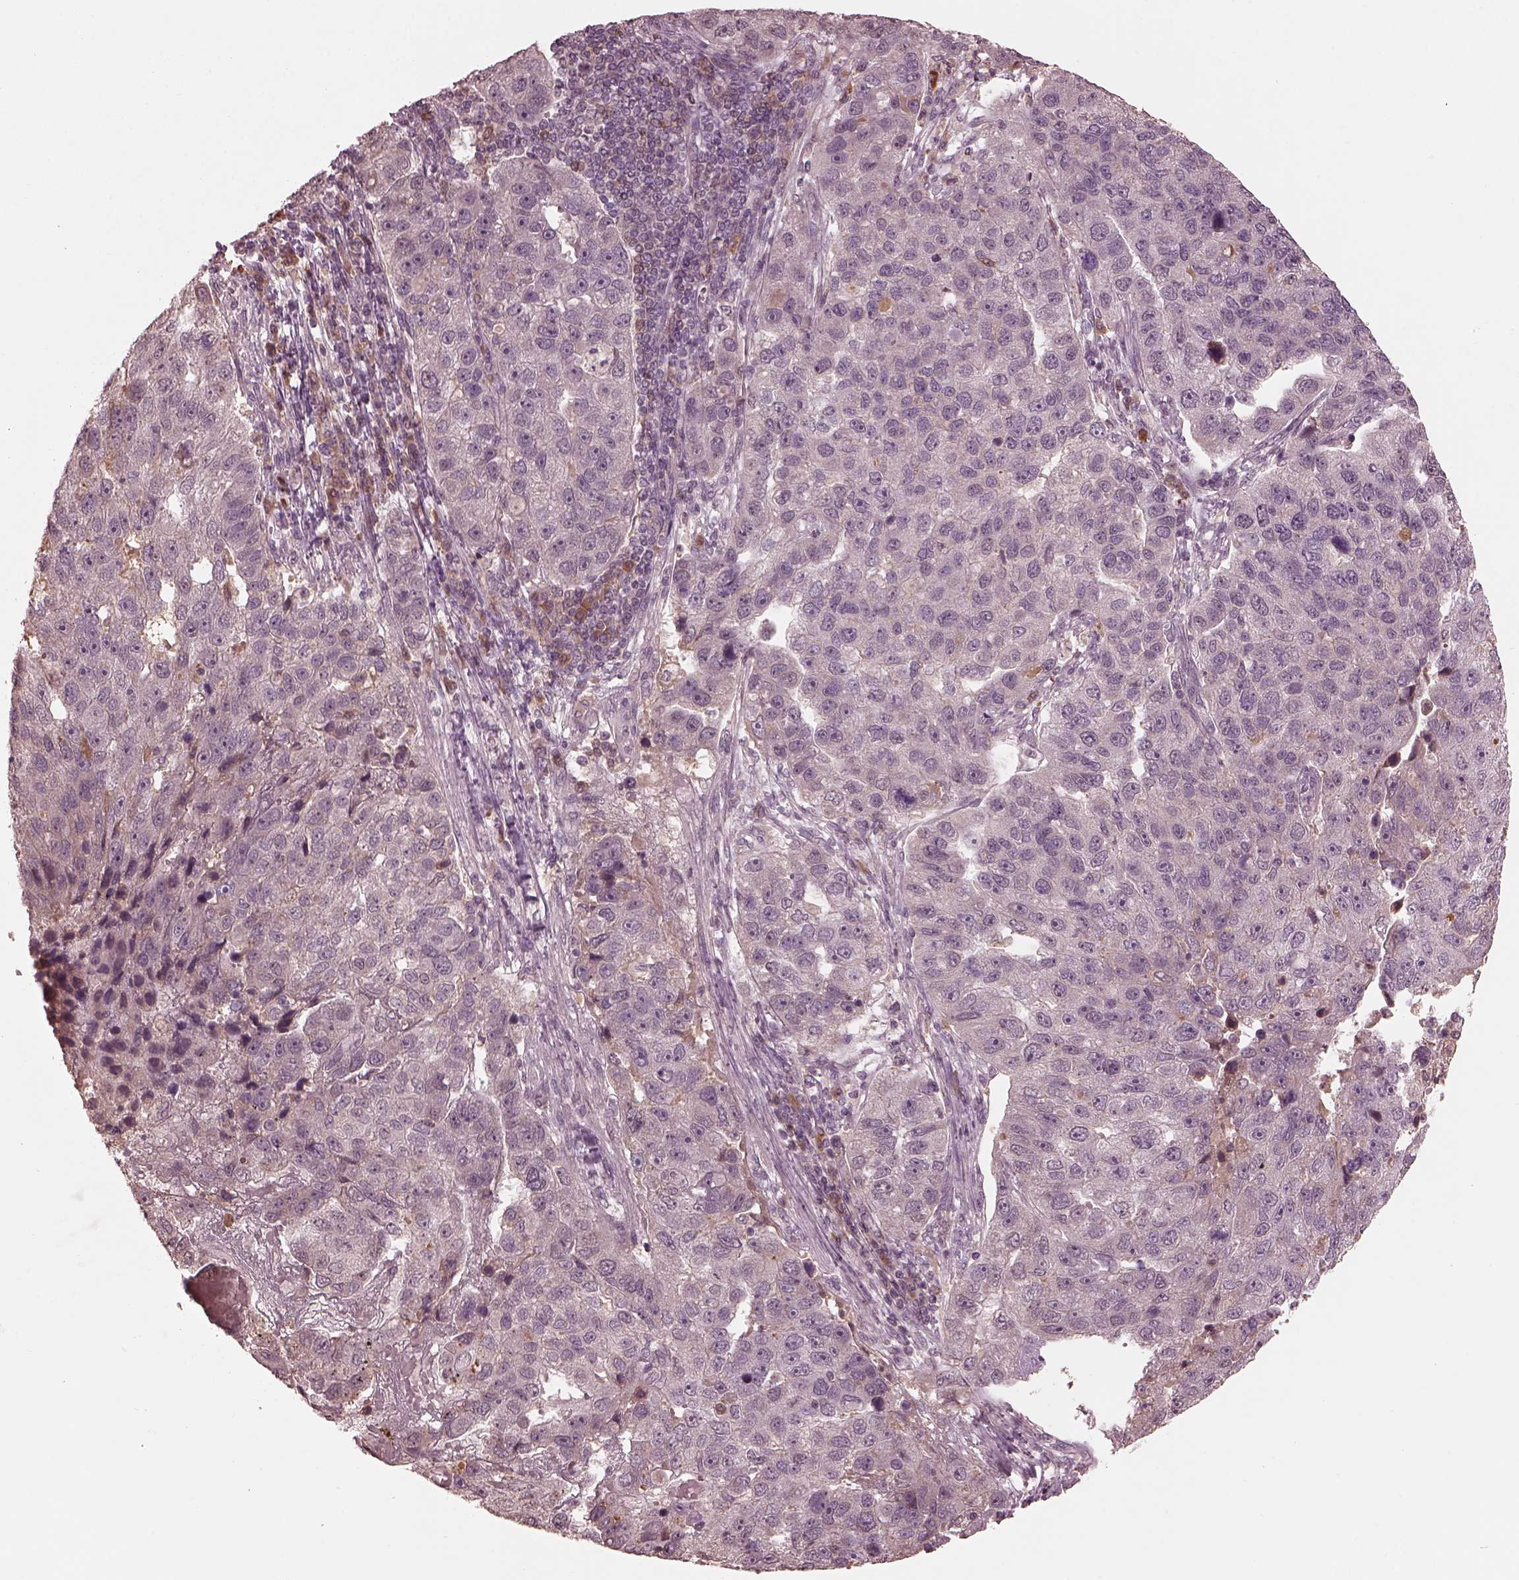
{"staining": {"intensity": "negative", "quantity": "none", "location": "none"}, "tissue": "pancreatic cancer", "cell_type": "Tumor cells", "image_type": "cancer", "snomed": [{"axis": "morphology", "description": "Adenocarcinoma, NOS"}, {"axis": "topography", "description": "Pancreas"}], "caption": "A micrograph of human adenocarcinoma (pancreatic) is negative for staining in tumor cells.", "gene": "CALR3", "patient": {"sex": "female", "age": 61}}